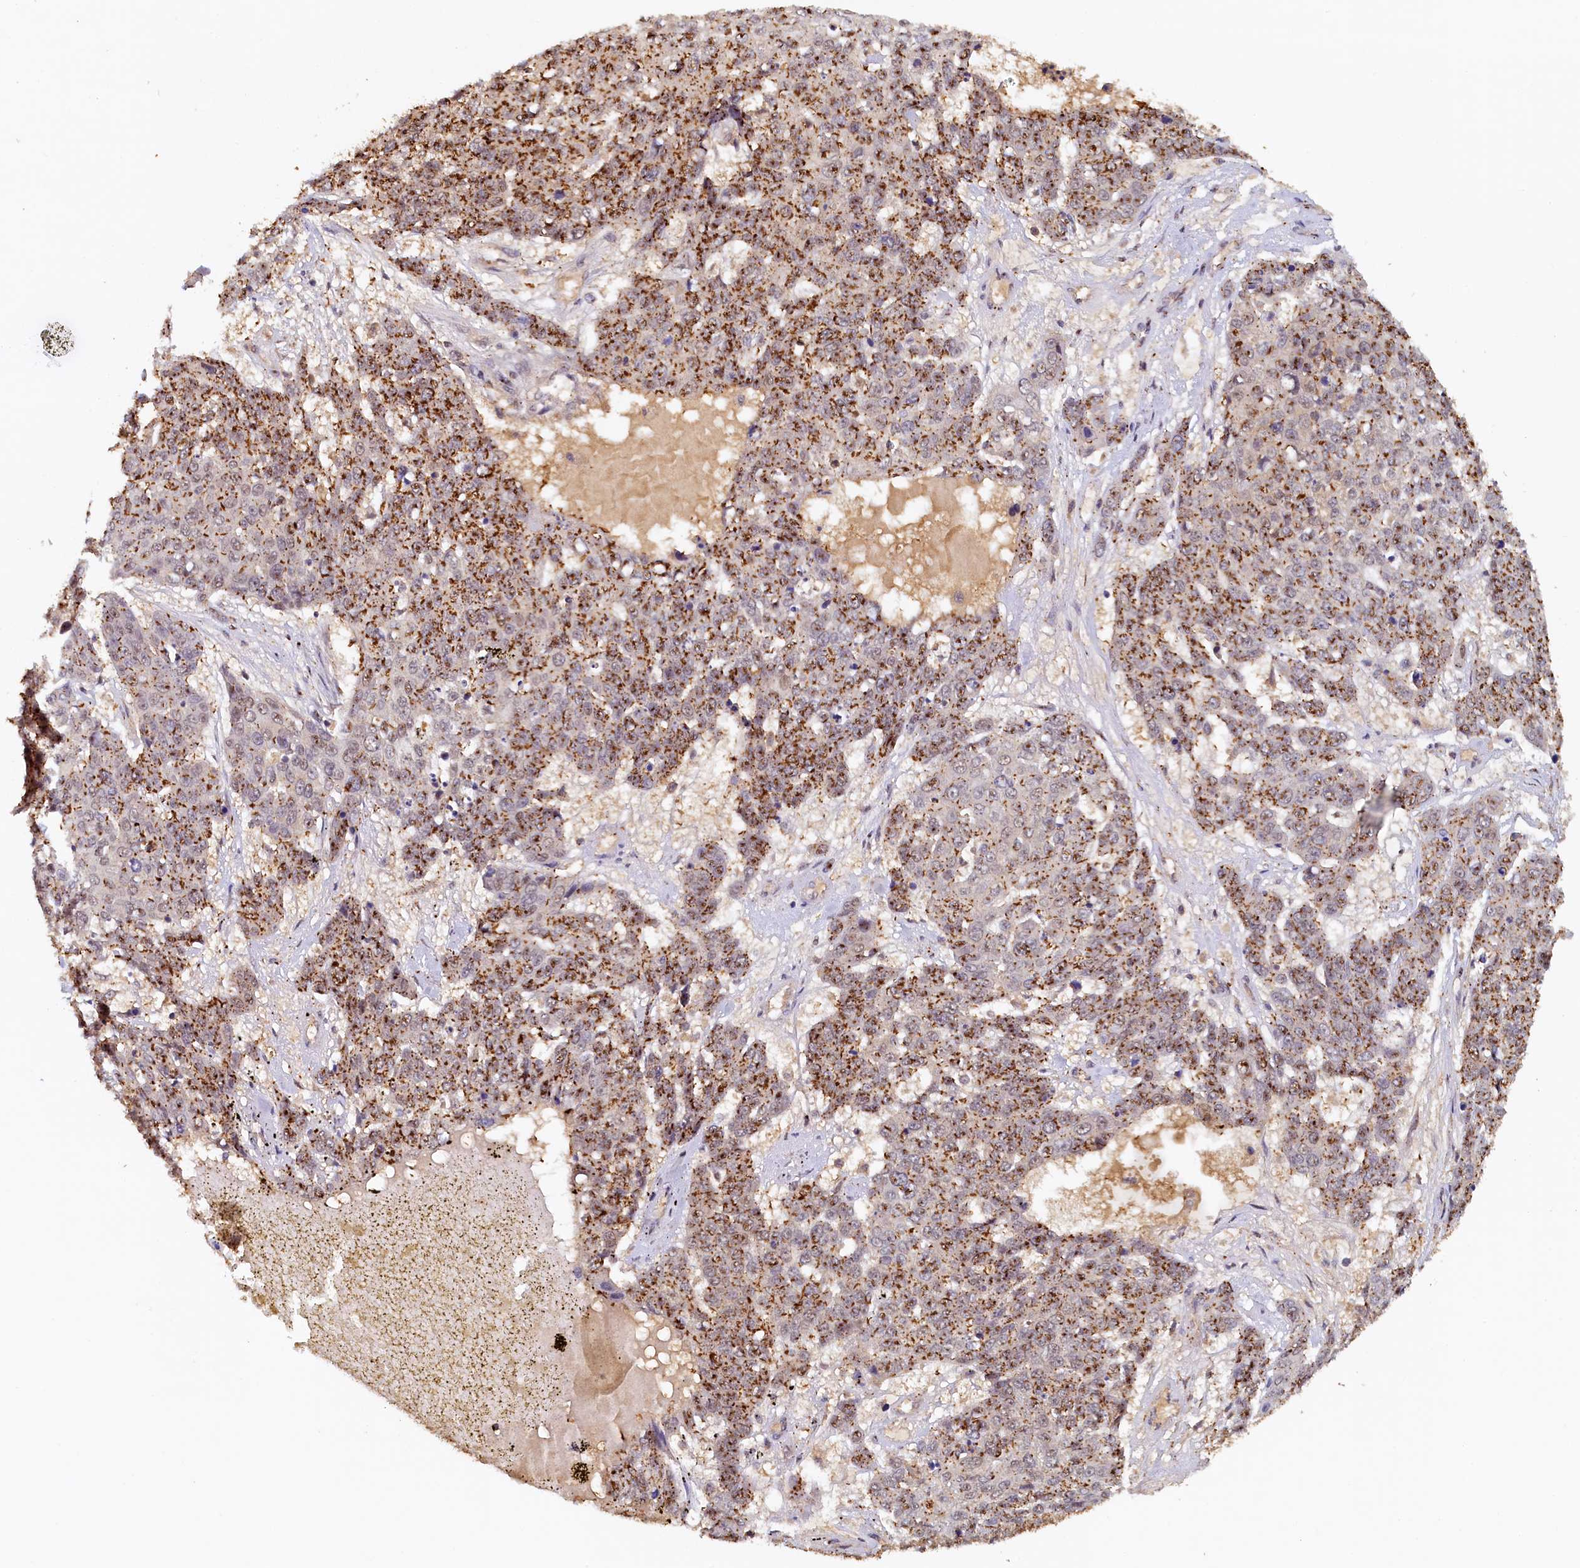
{"staining": {"intensity": "strong", "quantity": ">75%", "location": "cytoplasmic/membranous"}, "tissue": "skin cancer", "cell_type": "Tumor cells", "image_type": "cancer", "snomed": [{"axis": "morphology", "description": "Squamous cell carcinoma, NOS"}, {"axis": "topography", "description": "Skin"}], "caption": "A brown stain labels strong cytoplasmic/membranous positivity of a protein in skin cancer (squamous cell carcinoma) tumor cells.", "gene": "UBL7", "patient": {"sex": "male", "age": 71}}